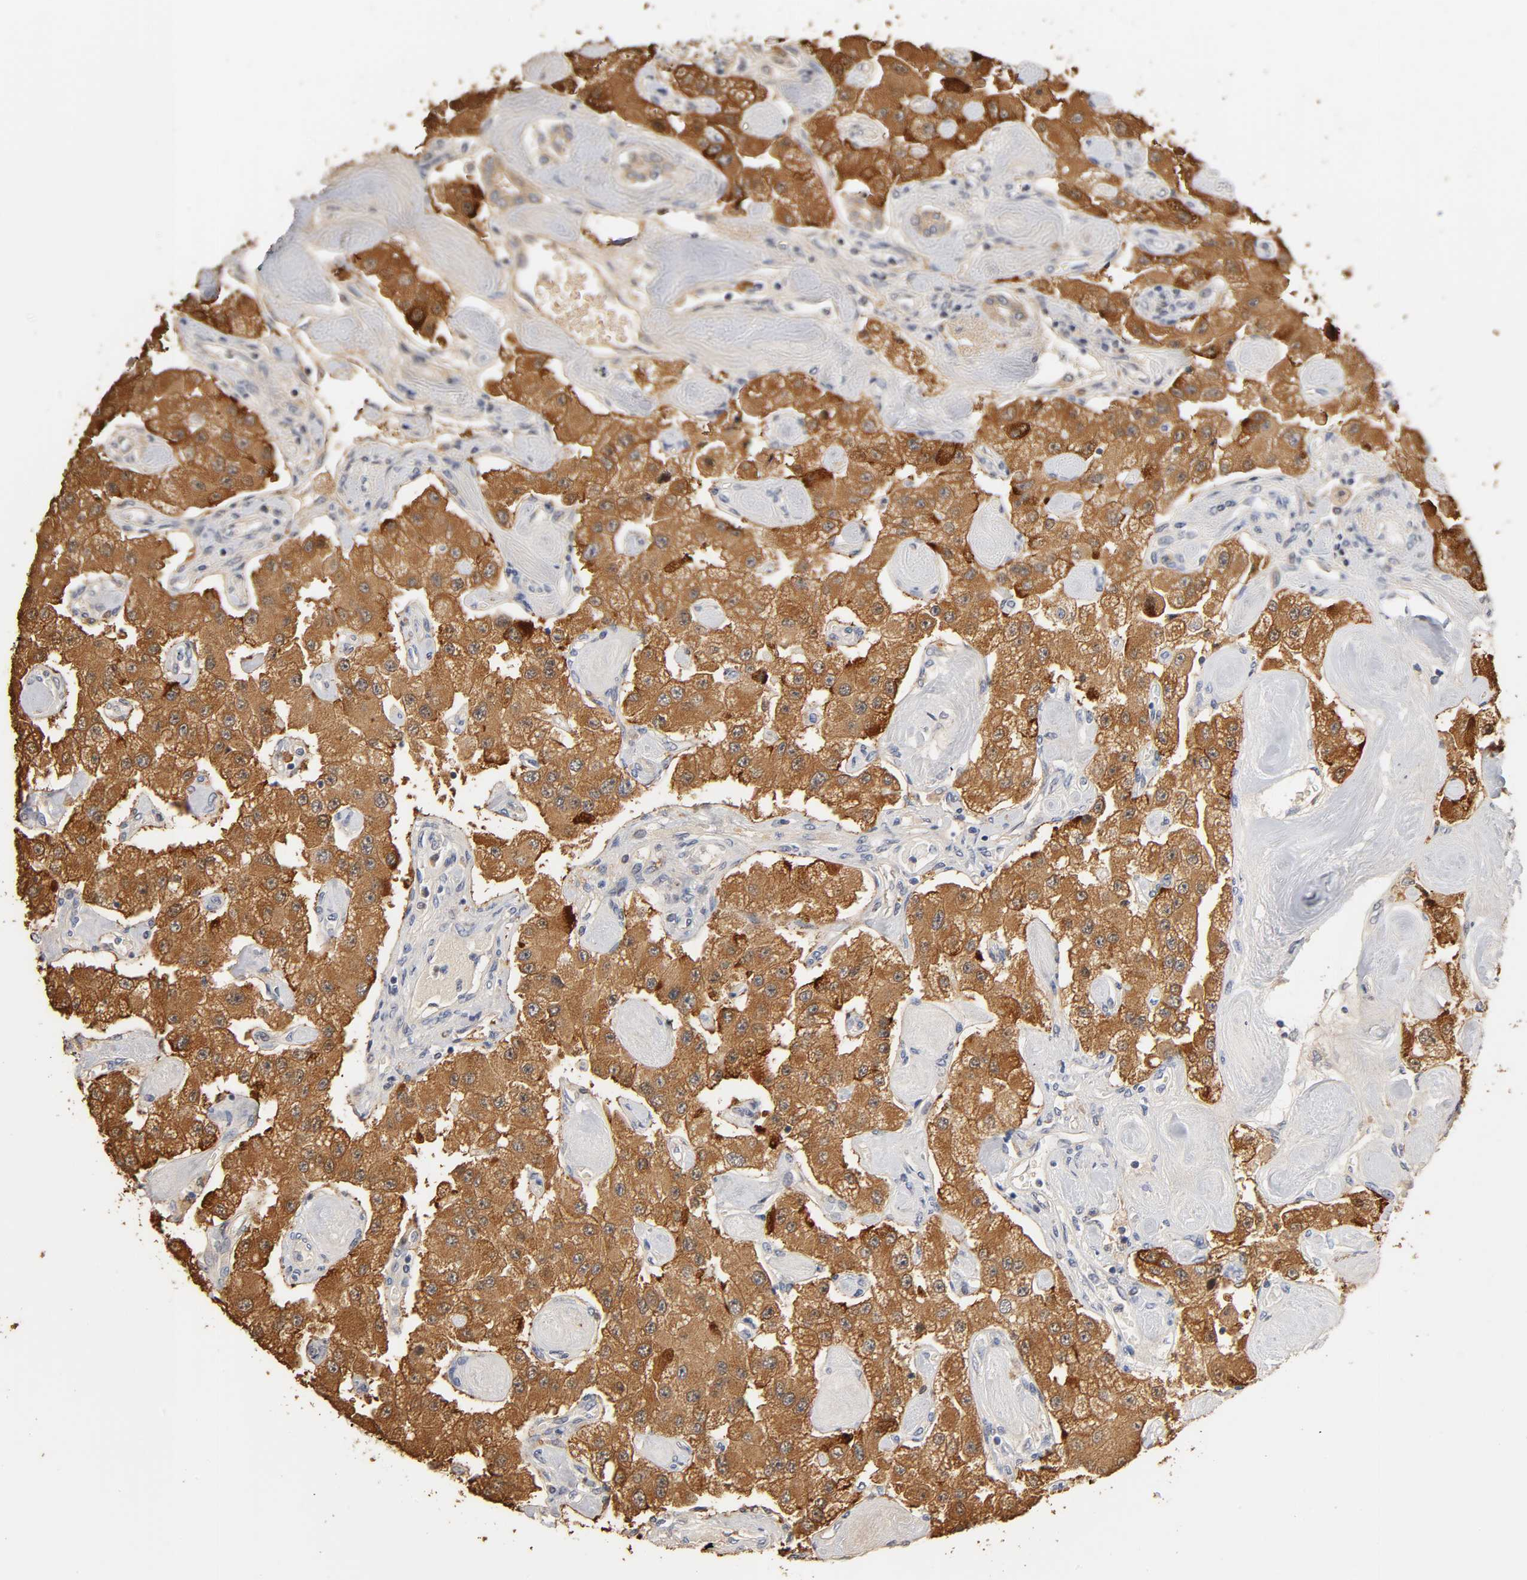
{"staining": {"intensity": "strong", "quantity": ">75%", "location": "cytoplasmic/membranous"}, "tissue": "carcinoid", "cell_type": "Tumor cells", "image_type": "cancer", "snomed": [{"axis": "morphology", "description": "Carcinoid, malignant, NOS"}, {"axis": "topography", "description": "Pancreas"}], "caption": "Carcinoid was stained to show a protein in brown. There is high levels of strong cytoplasmic/membranous staining in about >75% of tumor cells.", "gene": "GSTZ1", "patient": {"sex": "male", "age": 41}}